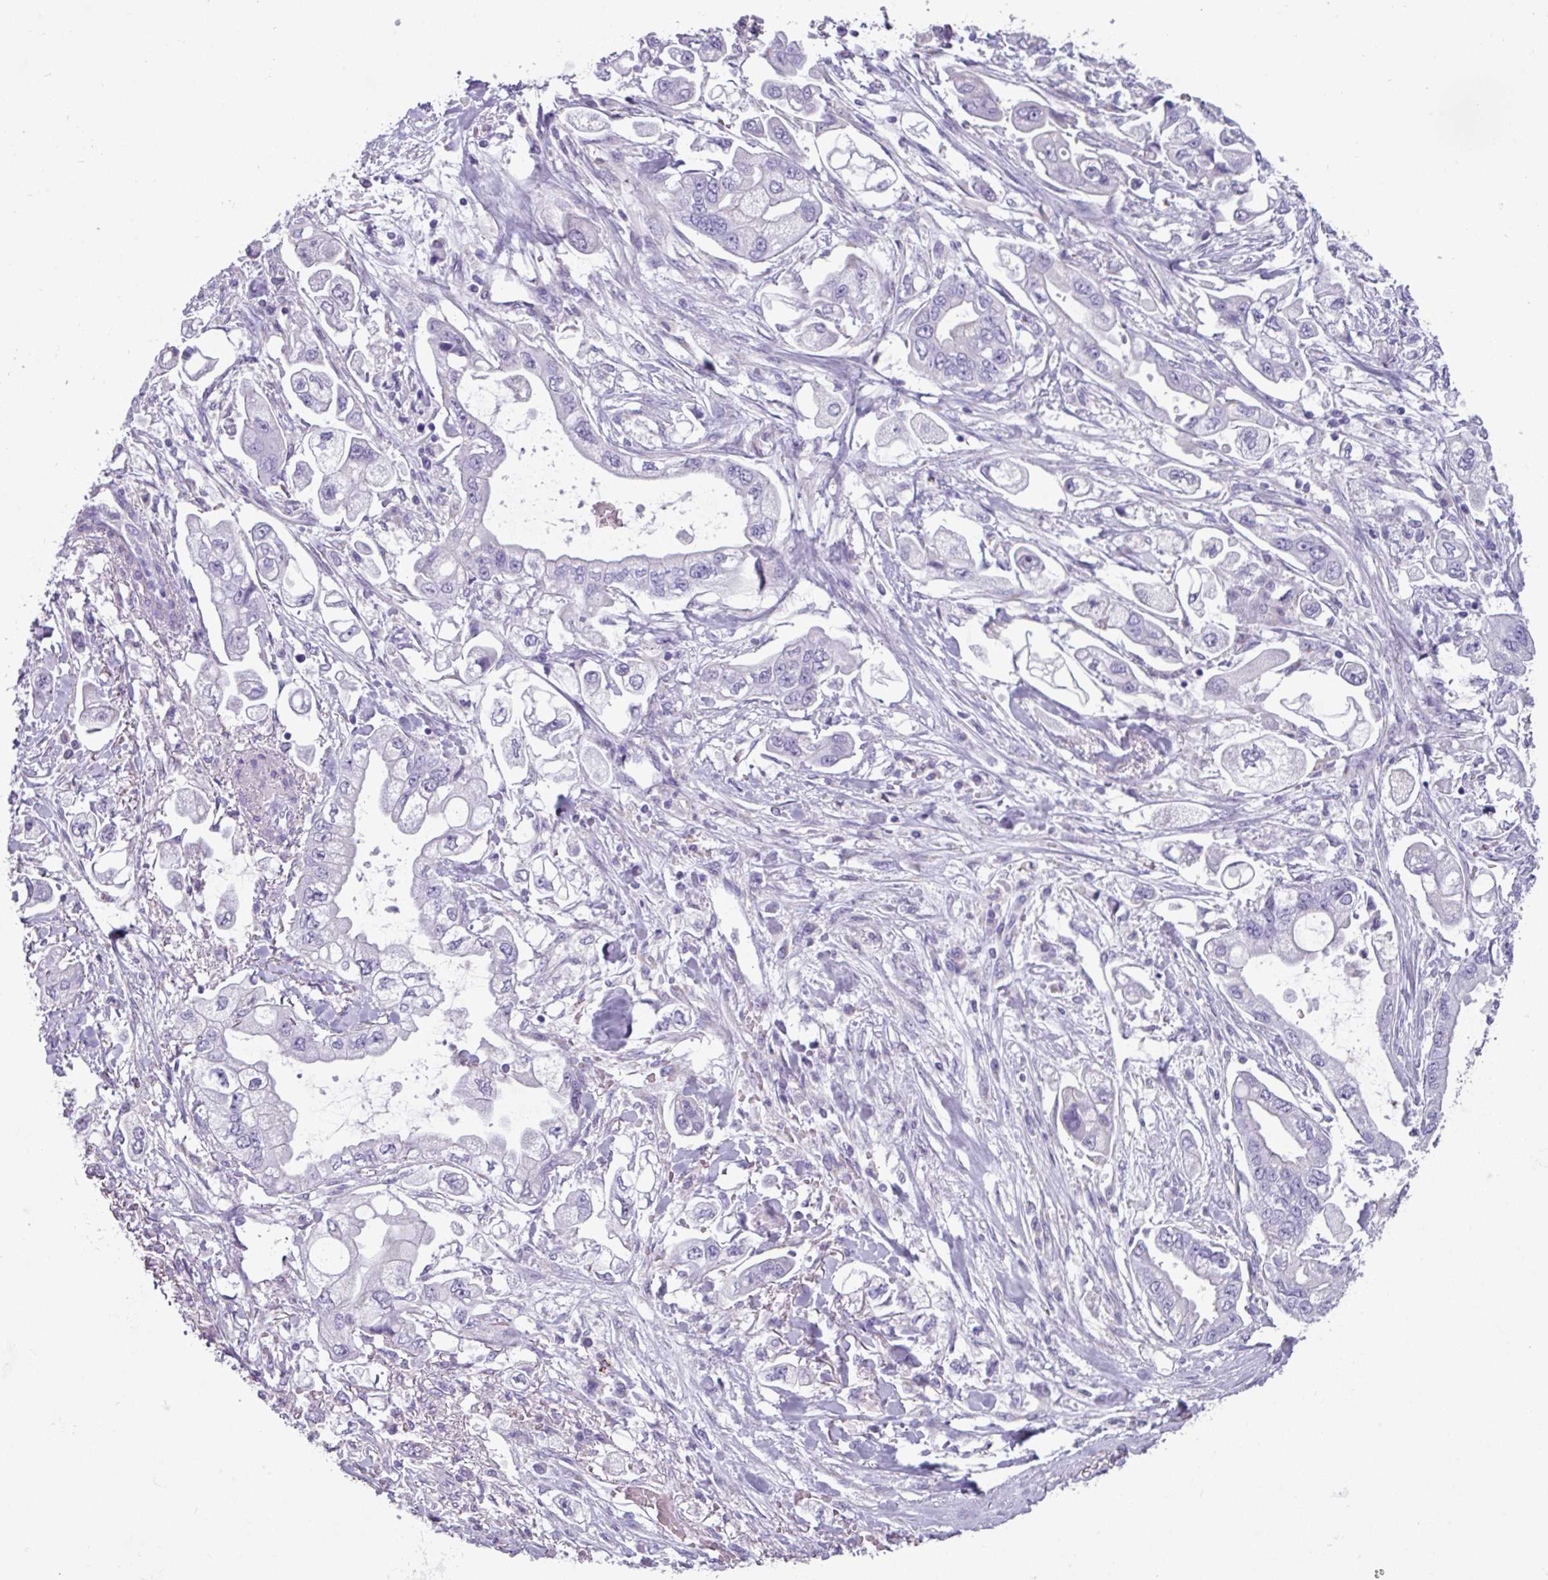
{"staining": {"intensity": "negative", "quantity": "none", "location": "none"}, "tissue": "stomach cancer", "cell_type": "Tumor cells", "image_type": "cancer", "snomed": [{"axis": "morphology", "description": "Adenocarcinoma, NOS"}, {"axis": "topography", "description": "Stomach"}], "caption": "Immunohistochemistry (IHC) image of neoplastic tissue: adenocarcinoma (stomach) stained with DAB (3,3'-diaminobenzidine) displays no significant protein positivity in tumor cells.", "gene": "ADGRE1", "patient": {"sex": "male", "age": 62}}